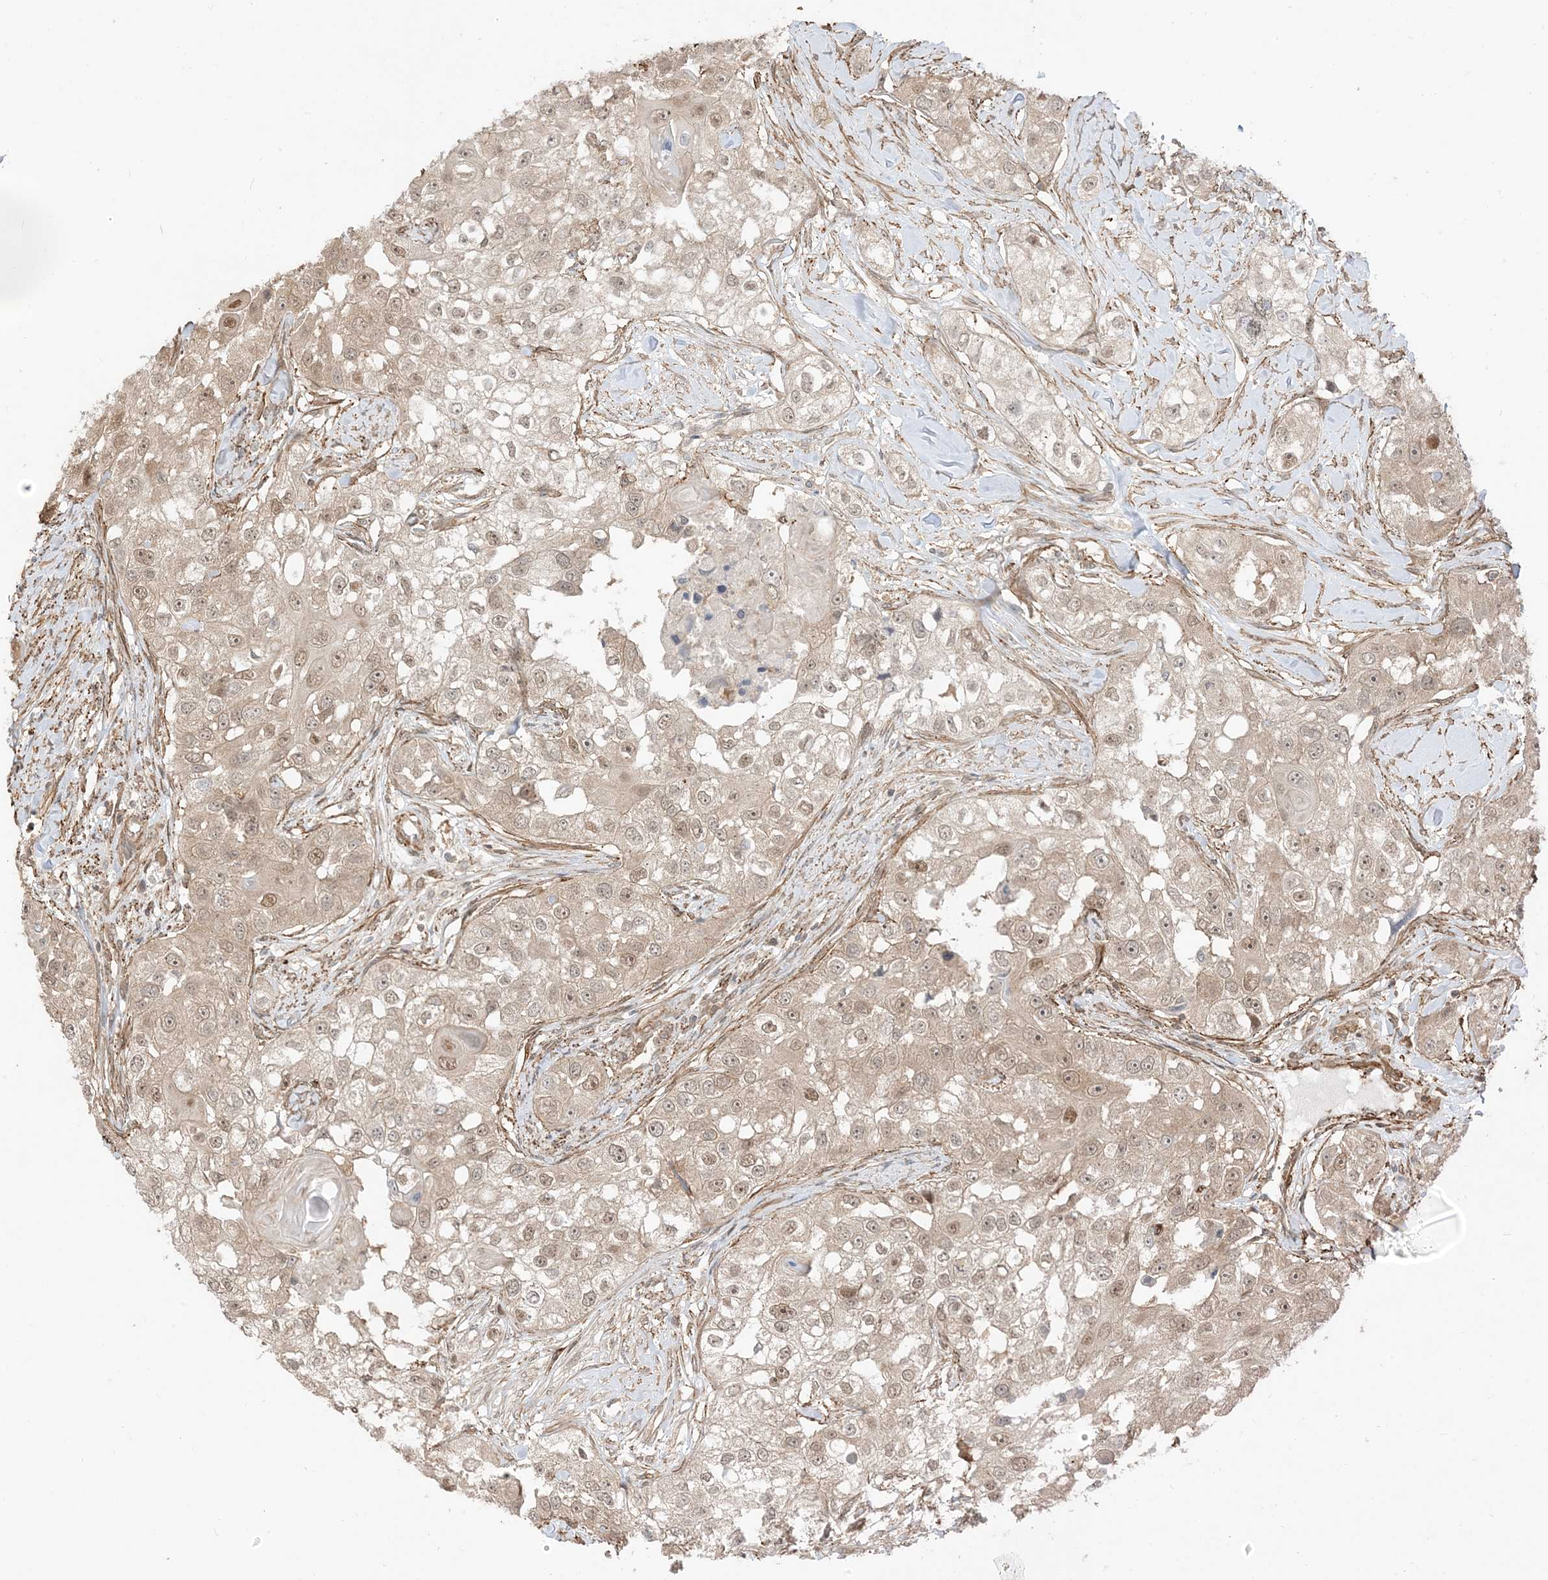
{"staining": {"intensity": "weak", "quantity": "25%-75%", "location": "cytoplasmic/membranous,nuclear"}, "tissue": "head and neck cancer", "cell_type": "Tumor cells", "image_type": "cancer", "snomed": [{"axis": "morphology", "description": "Normal tissue, NOS"}, {"axis": "morphology", "description": "Squamous cell carcinoma, NOS"}, {"axis": "topography", "description": "Skeletal muscle"}, {"axis": "topography", "description": "Head-Neck"}], "caption": "Human head and neck cancer (squamous cell carcinoma) stained for a protein (brown) shows weak cytoplasmic/membranous and nuclear positive staining in approximately 25%-75% of tumor cells.", "gene": "TBCC", "patient": {"sex": "male", "age": 51}}